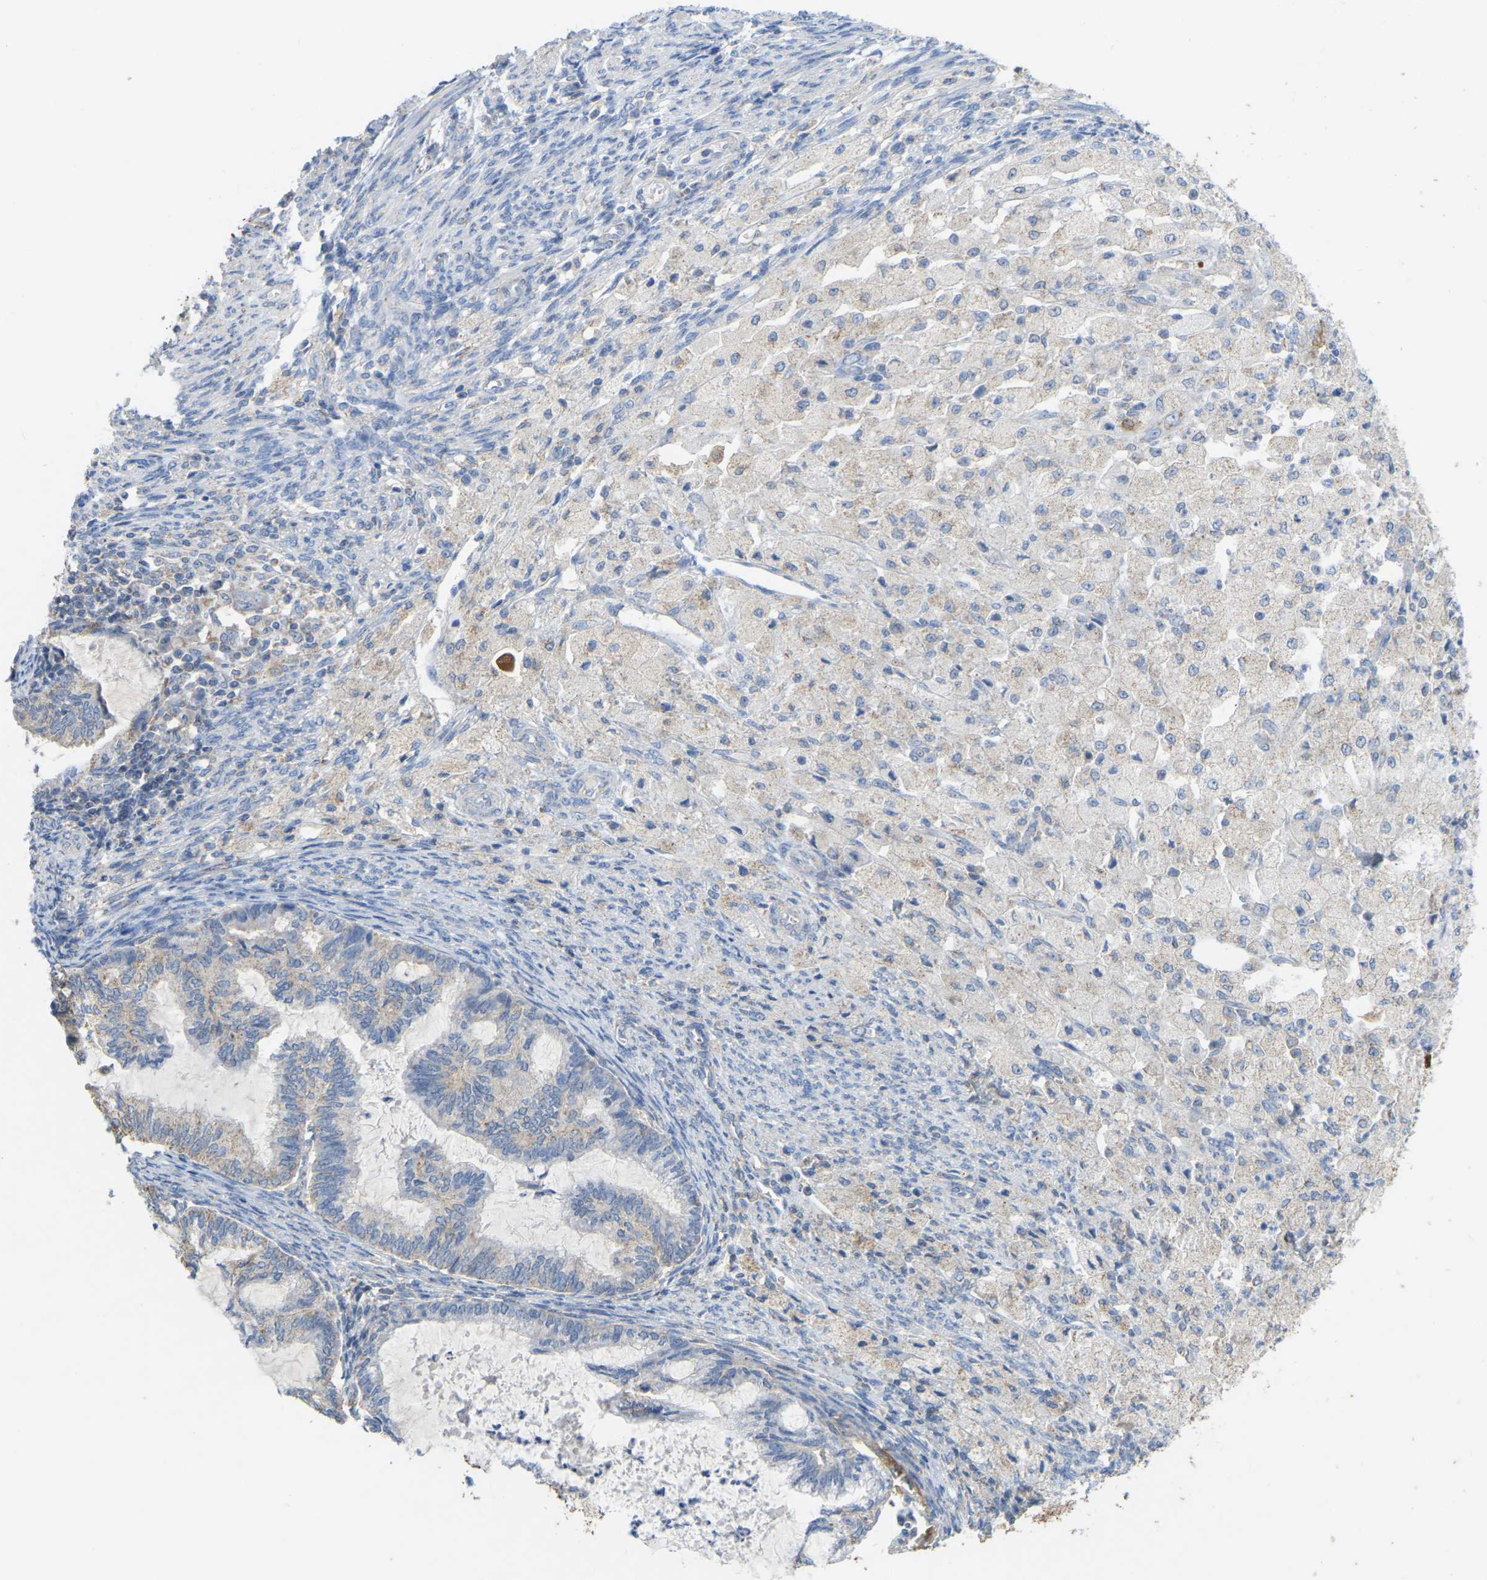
{"staining": {"intensity": "weak", "quantity": "<25%", "location": "cytoplasmic/membranous"}, "tissue": "cervical cancer", "cell_type": "Tumor cells", "image_type": "cancer", "snomed": [{"axis": "morphology", "description": "Normal tissue, NOS"}, {"axis": "morphology", "description": "Adenocarcinoma, NOS"}, {"axis": "topography", "description": "Cervix"}, {"axis": "topography", "description": "Endometrium"}], "caption": "Human adenocarcinoma (cervical) stained for a protein using IHC exhibits no expression in tumor cells.", "gene": "SERPINB5", "patient": {"sex": "female", "age": 86}}